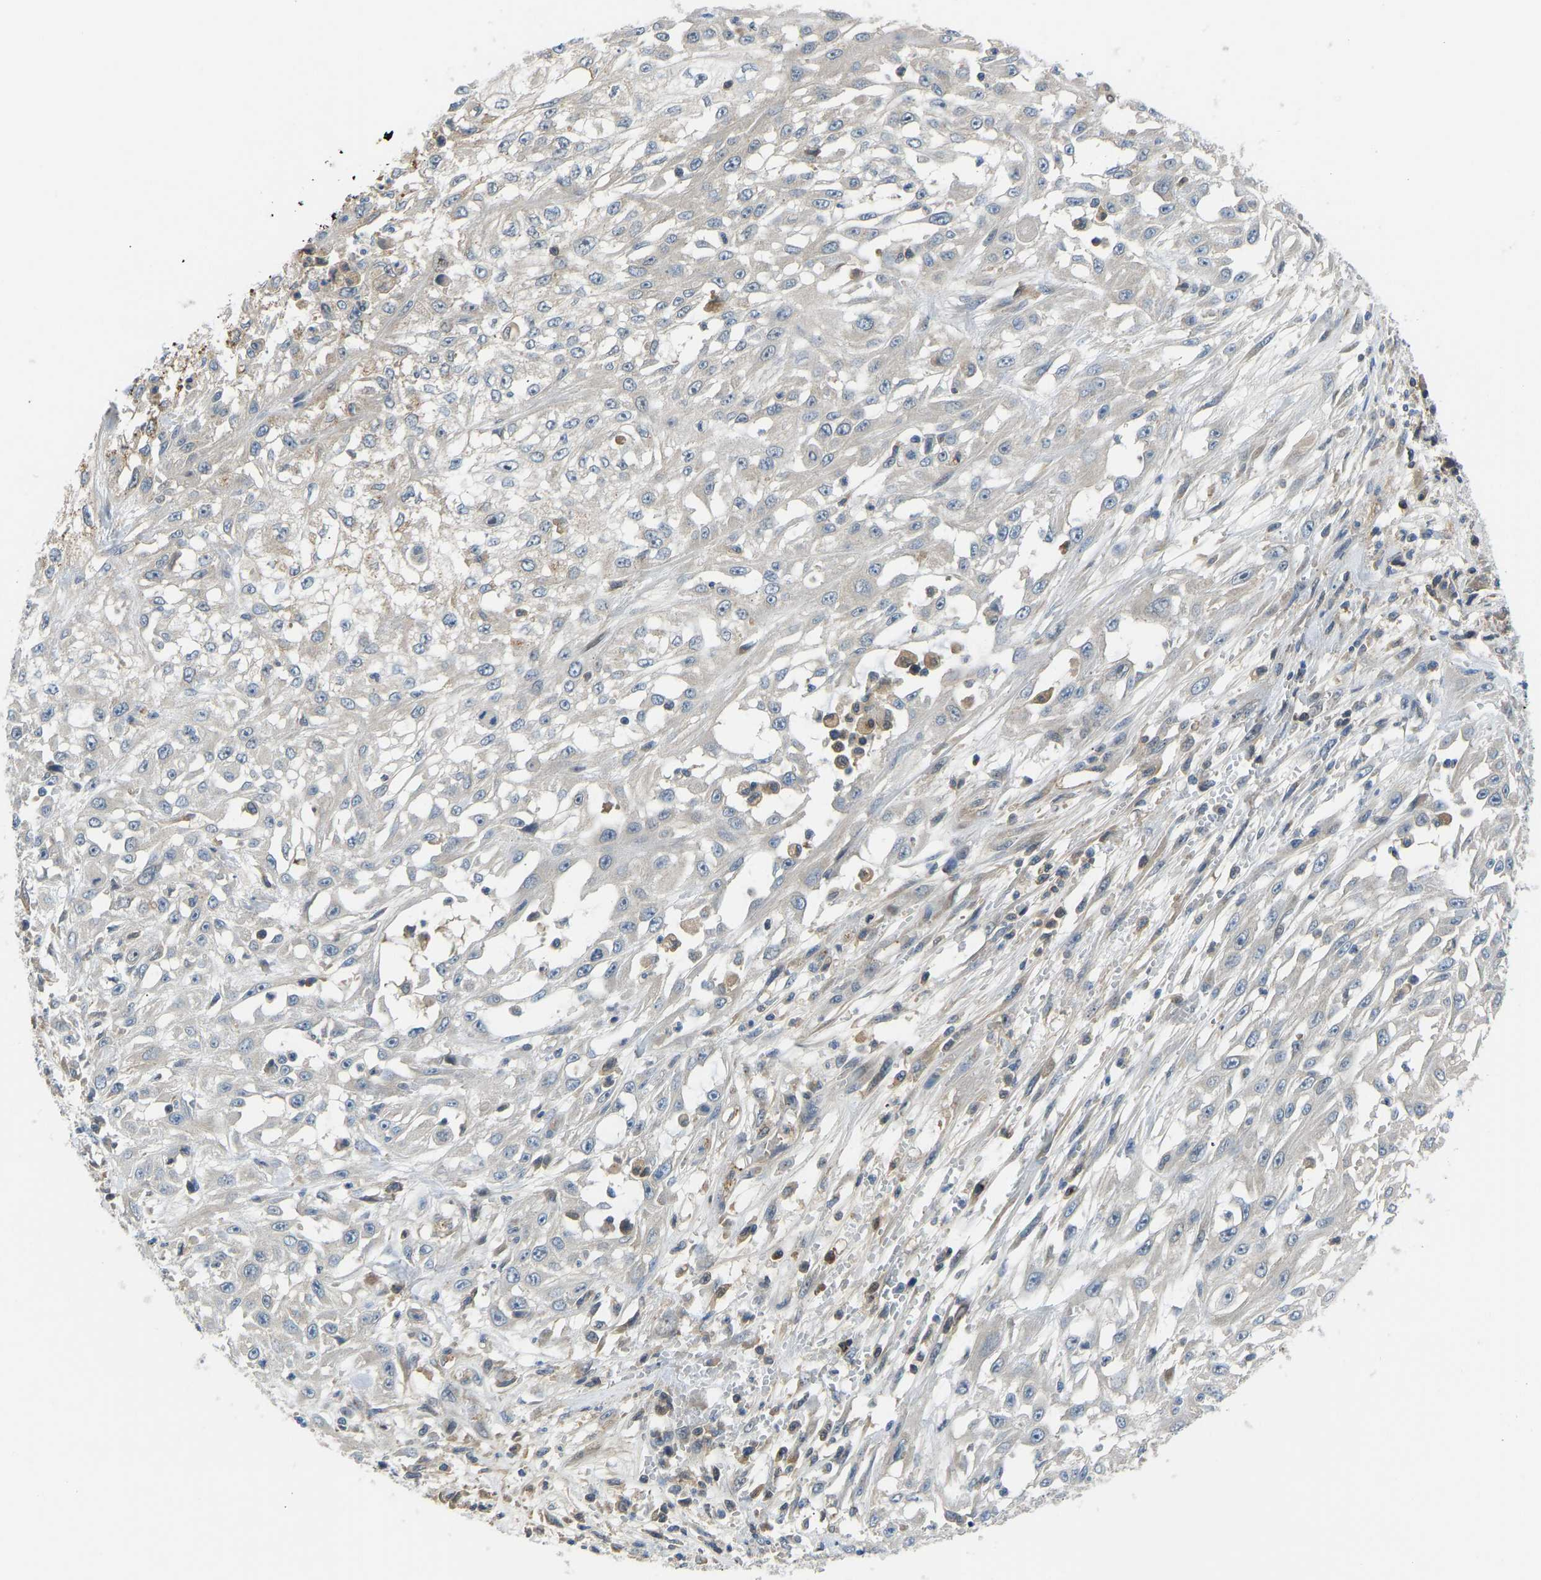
{"staining": {"intensity": "negative", "quantity": "none", "location": "none"}, "tissue": "skin cancer", "cell_type": "Tumor cells", "image_type": "cancer", "snomed": [{"axis": "morphology", "description": "Squamous cell carcinoma, NOS"}, {"axis": "morphology", "description": "Squamous cell carcinoma, metastatic, NOS"}, {"axis": "topography", "description": "Skin"}, {"axis": "topography", "description": "Lymph node"}], "caption": "DAB (3,3'-diaminobenzidine) immunohistochemical staining of human squamous cell carcinoma (skin) reveals no significant staining in tumor cells.", "gene": "ZNF251", "patient": {"sex": "male", "age": 75}}